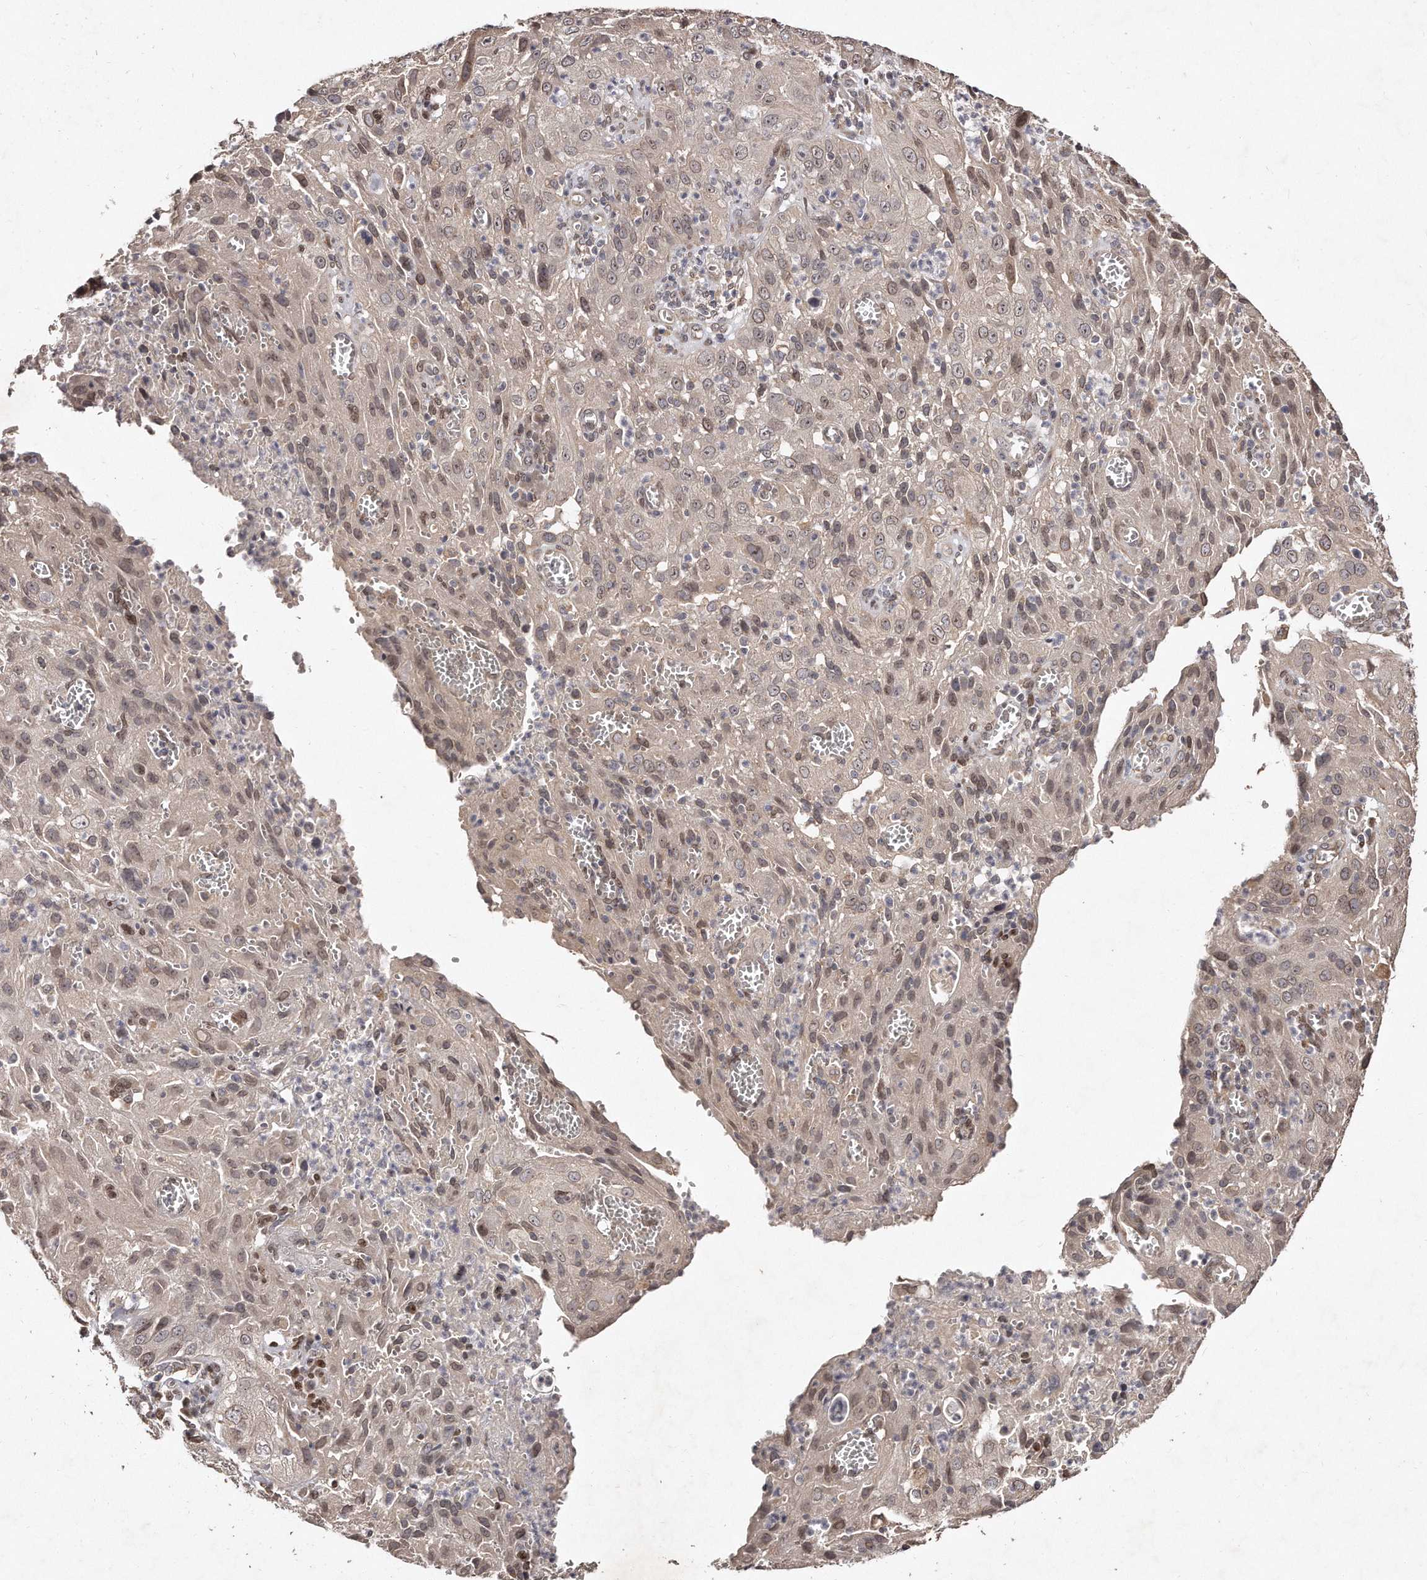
{"staining": {"intensity": "weak", "quantity": "25%-75%", "location": "cytoplasmic/membranous,nuclear"}, "tissue": "cervical cancer", "cell_type": "Tumor cells", "image_type": "cancer", "snomed": [{"axis": "morphology", "description": "Squamous cell carcinoma, NOS"}, {"axis": "topography", "description": "Cervix"}], "caption": "Immunohistochemistry photomicrograph of neoplastic tissue: human squamous cell carcinoma (cervical) stained using immunohistochemistry (IHC) exhibits low levels of weak protein expression localized specifically in the cytoplasmic/membranous and nuclear of tumor cells, appearing as a cytoplasmic/membranous and nuclear brown color.", "gene": "HASPIN", "patient": {"sex": "female", "age": 32}}